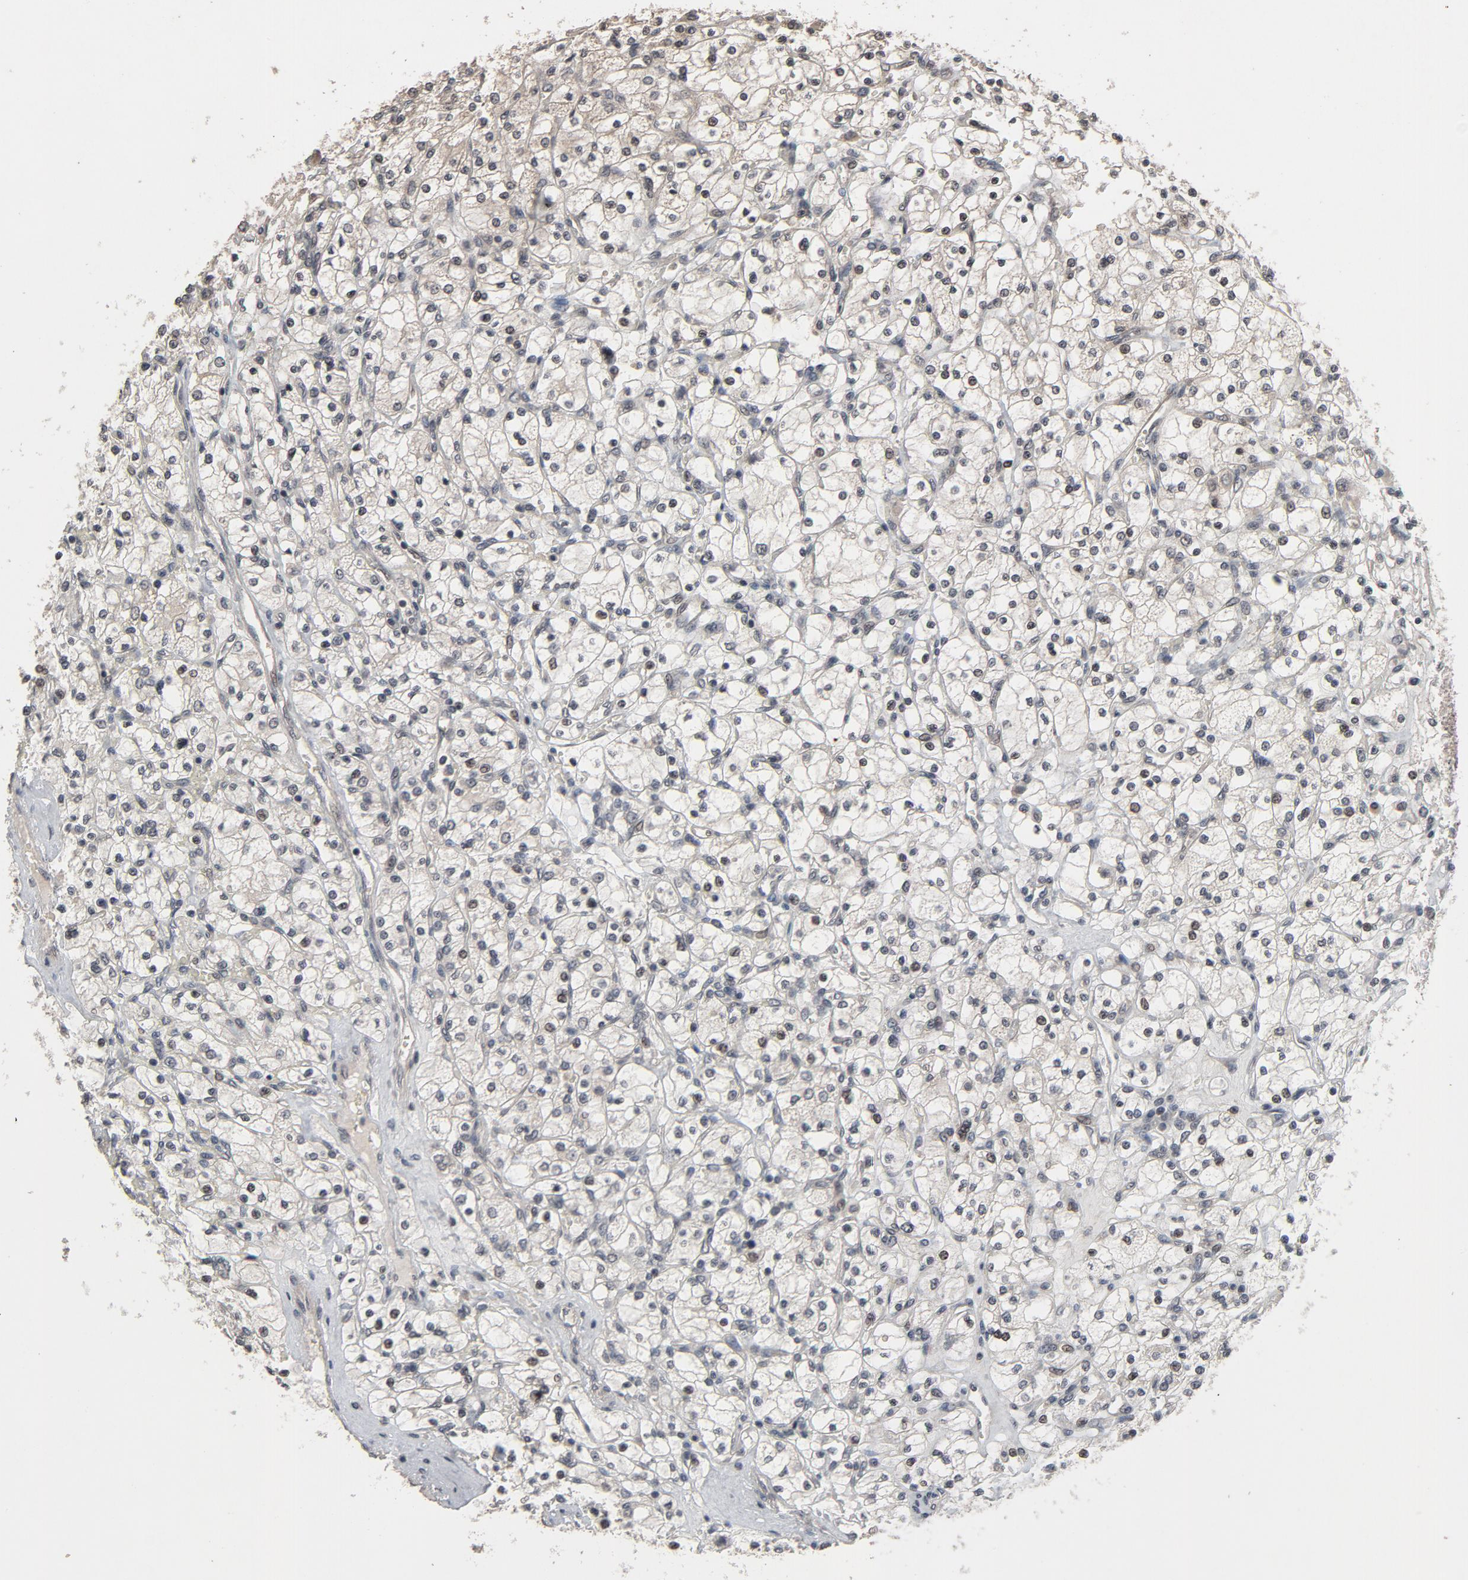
{"staining": {"intensity": "weak", "quantity": "<25%", "location": "nuclear"}, "tissue": "renal cancer", "cell_type": "Tumor cells", "image_type": "cancer", "snomed": [{"axis": "morphology", "description": "Adenocarcinoma, NOS"}, {"axis": "topography", "description": "Kidney"}], "caption": "An immunohistochemistry (IHC) photomicrograph of renal cancer is shown. There is no staining in tumor cells of renal cancer.", "gene": "POM121", "patient": {"sex": "female", "age": 83}}